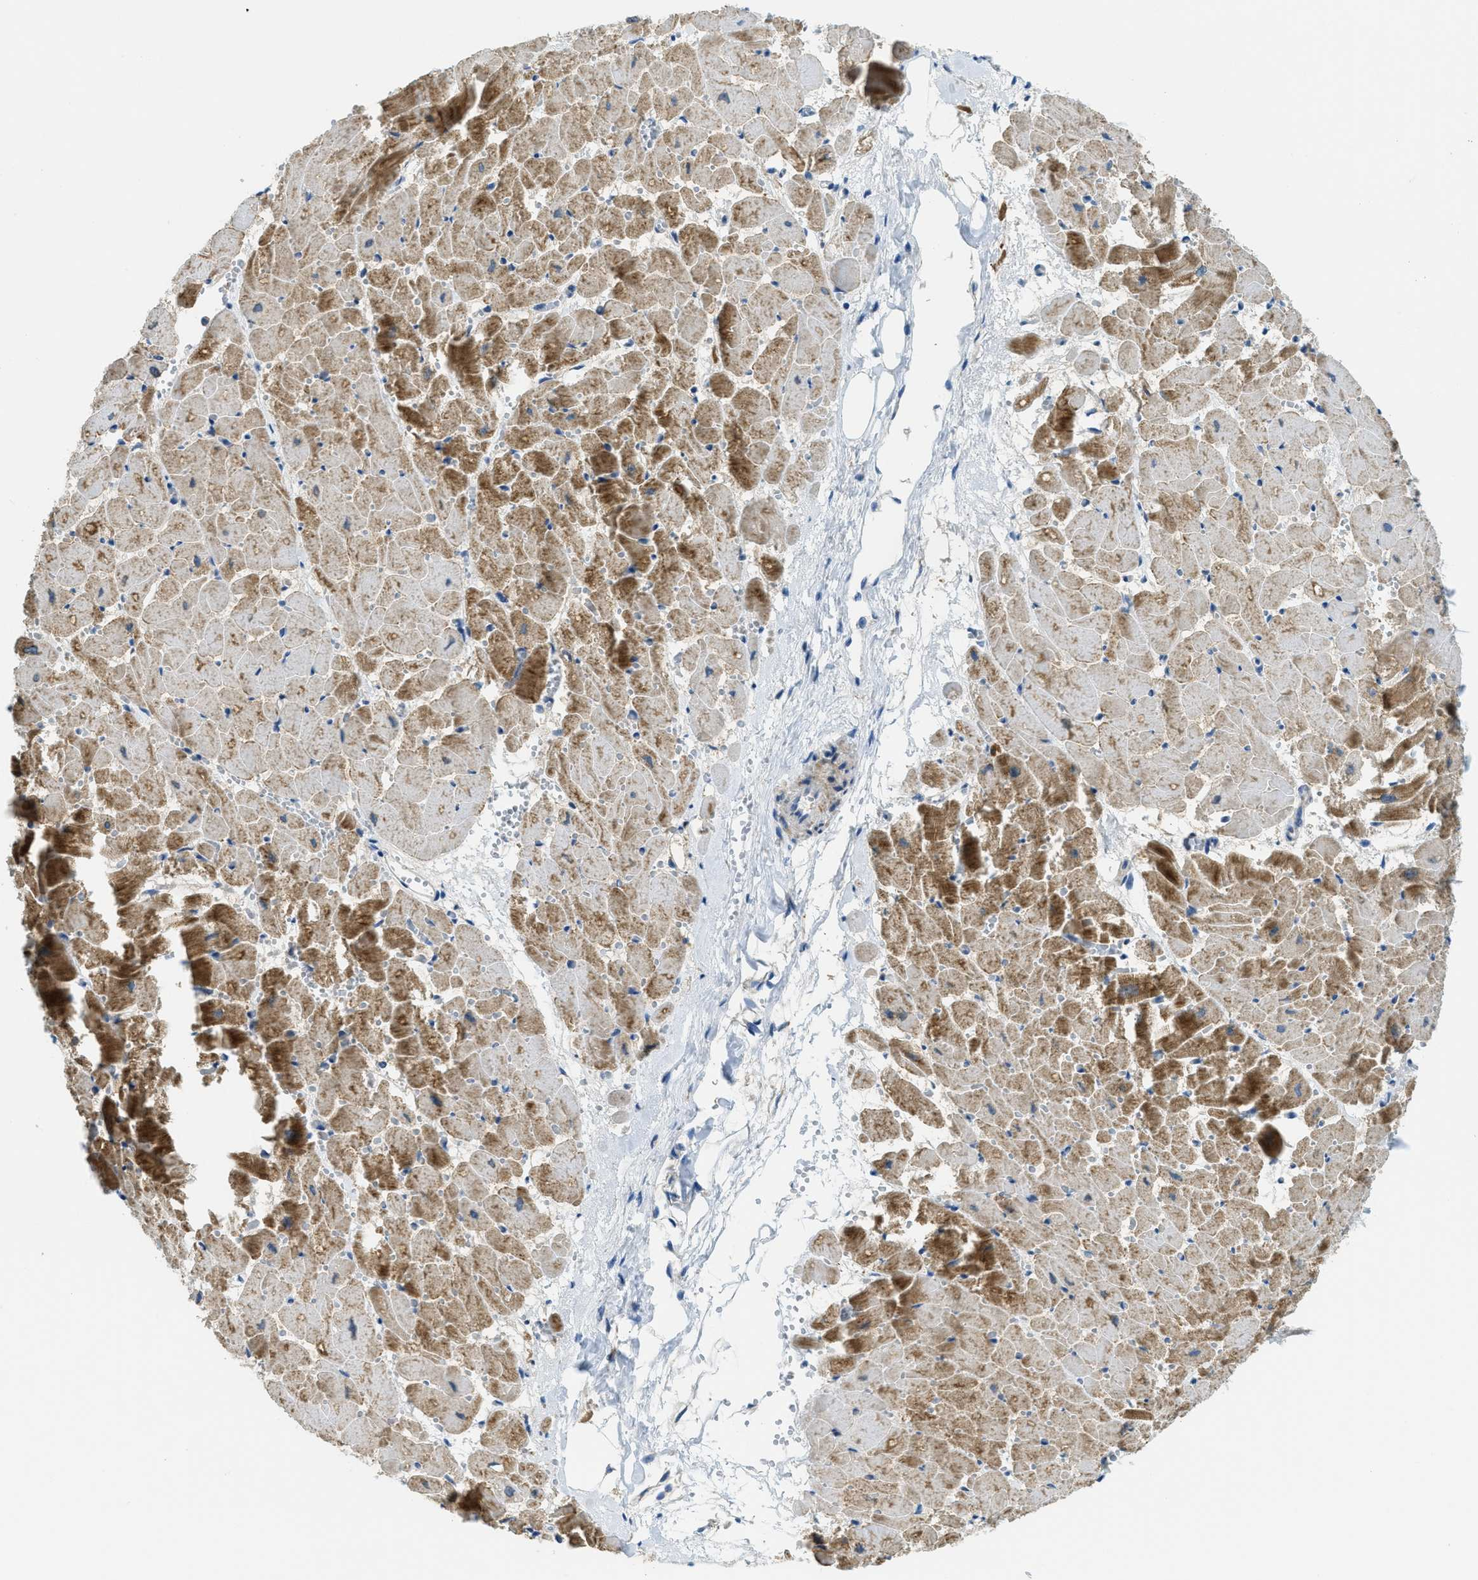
{"staining": {"intensity": "moderate", "quantity": ">75%", "location": "cytoplasmic/membranous"}, "tissue": "heart muscle", "cell_type": "Cardiomyocytes", "image_type": "normal", "snomed": [{"axis": "morphology", "description": "Normal tissue, NOS"}, {"axis": "topography", "description": "Heart"}], "caption": "Cardiomyocytes exhibit moderate cytoplasmic/membranous expression in about >75% of cells in normal heart muscle. (brown staining indicates protein expression, while blue staining denotes nuclei).", "gene": "RFFL", "patient": {"sex": "female", "age": 19}}